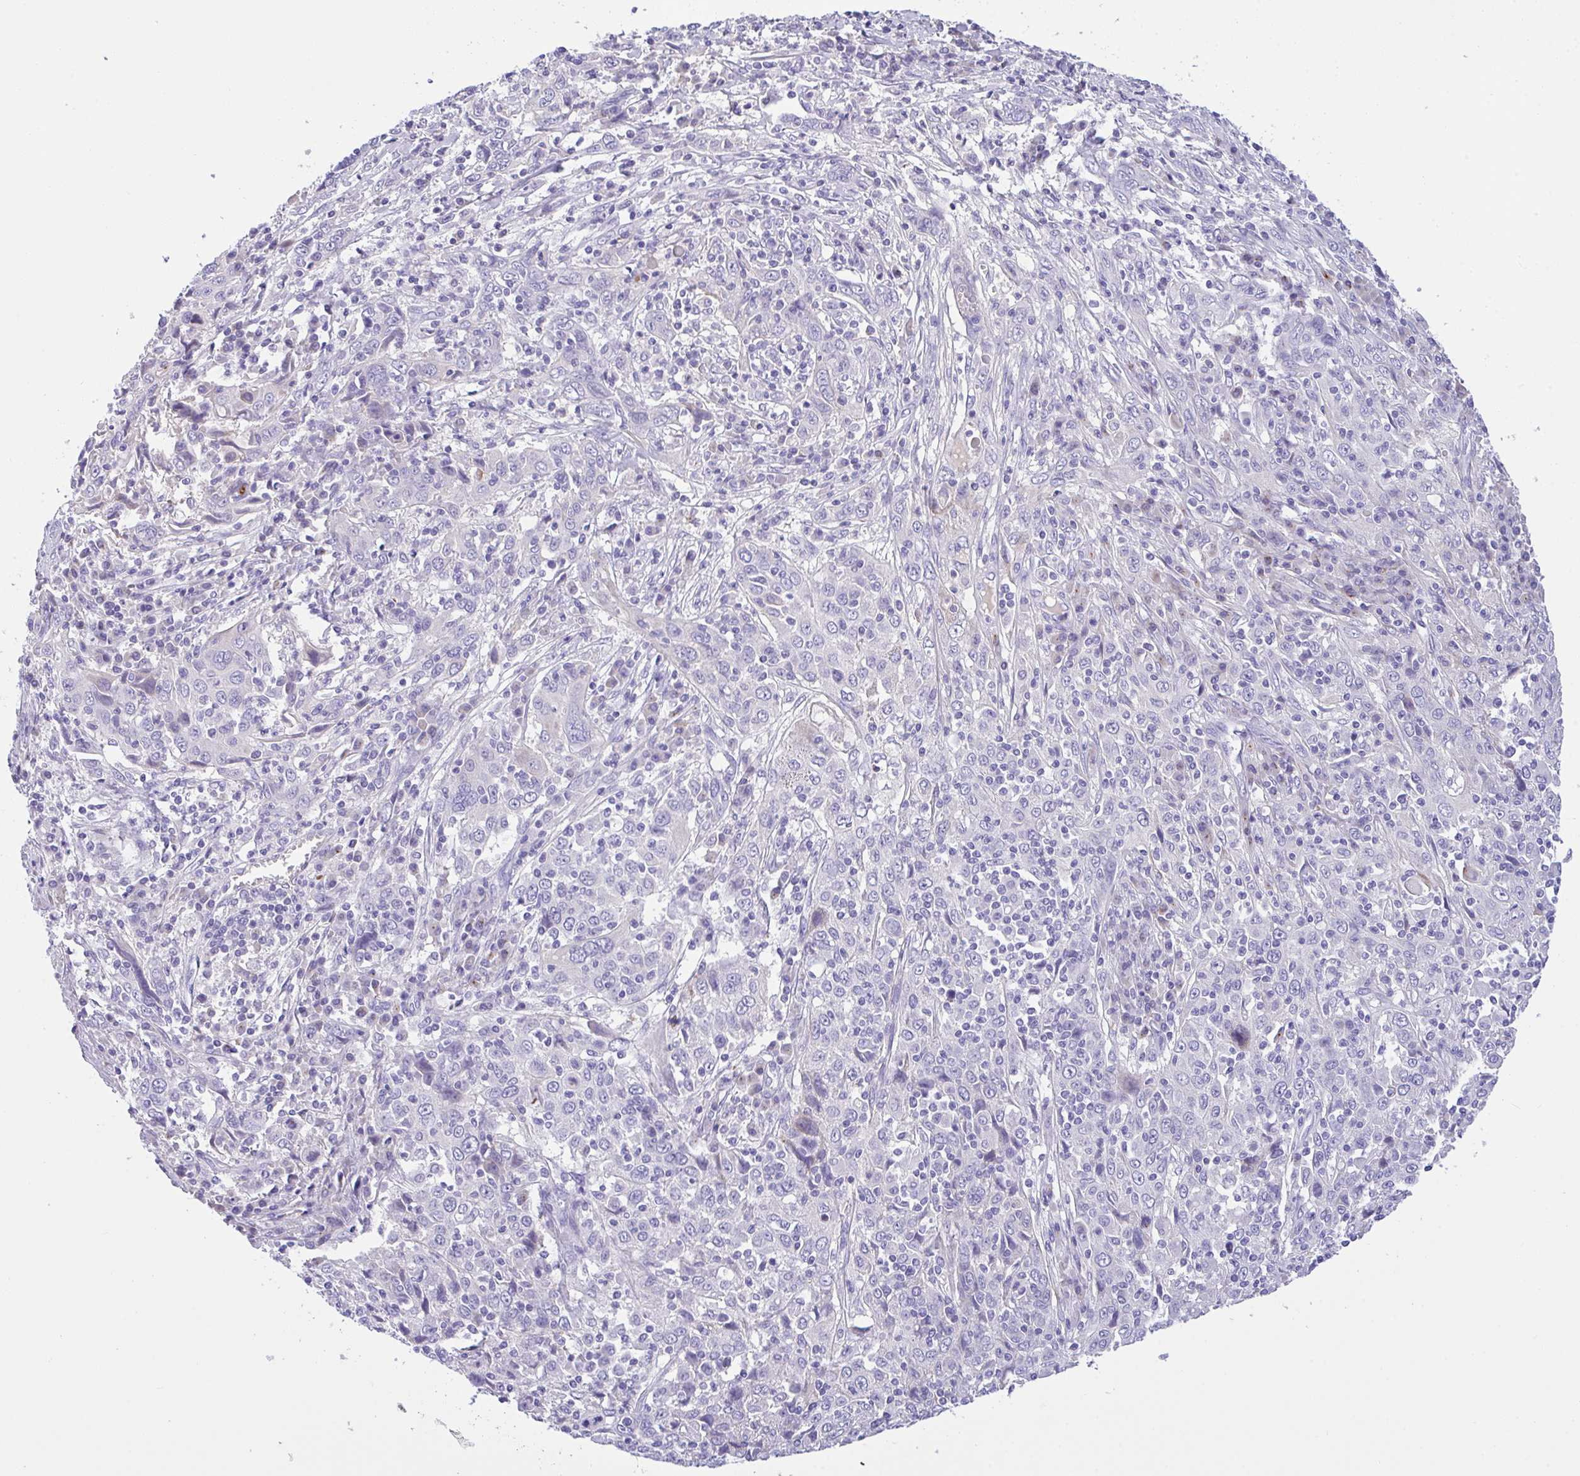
{"staining": {"intensity": "negative", "quantity": "none", "location": "none"}, "tissue": "cervical cancer", "cell_type": "Tumor cells", "image_type": "cancer", "snomed": [{"axis": "morphology", "description": "Squamous cell carcinoma, NOS"}, {"axis": "topography", "description": "Cervix"}], "caption": "DAB immunohistochemical staining of human cervical cancer displays no significant positivity in tumor cells.", "gene": "FBXL20", "patient": {"sex": "female", "age": 46}}